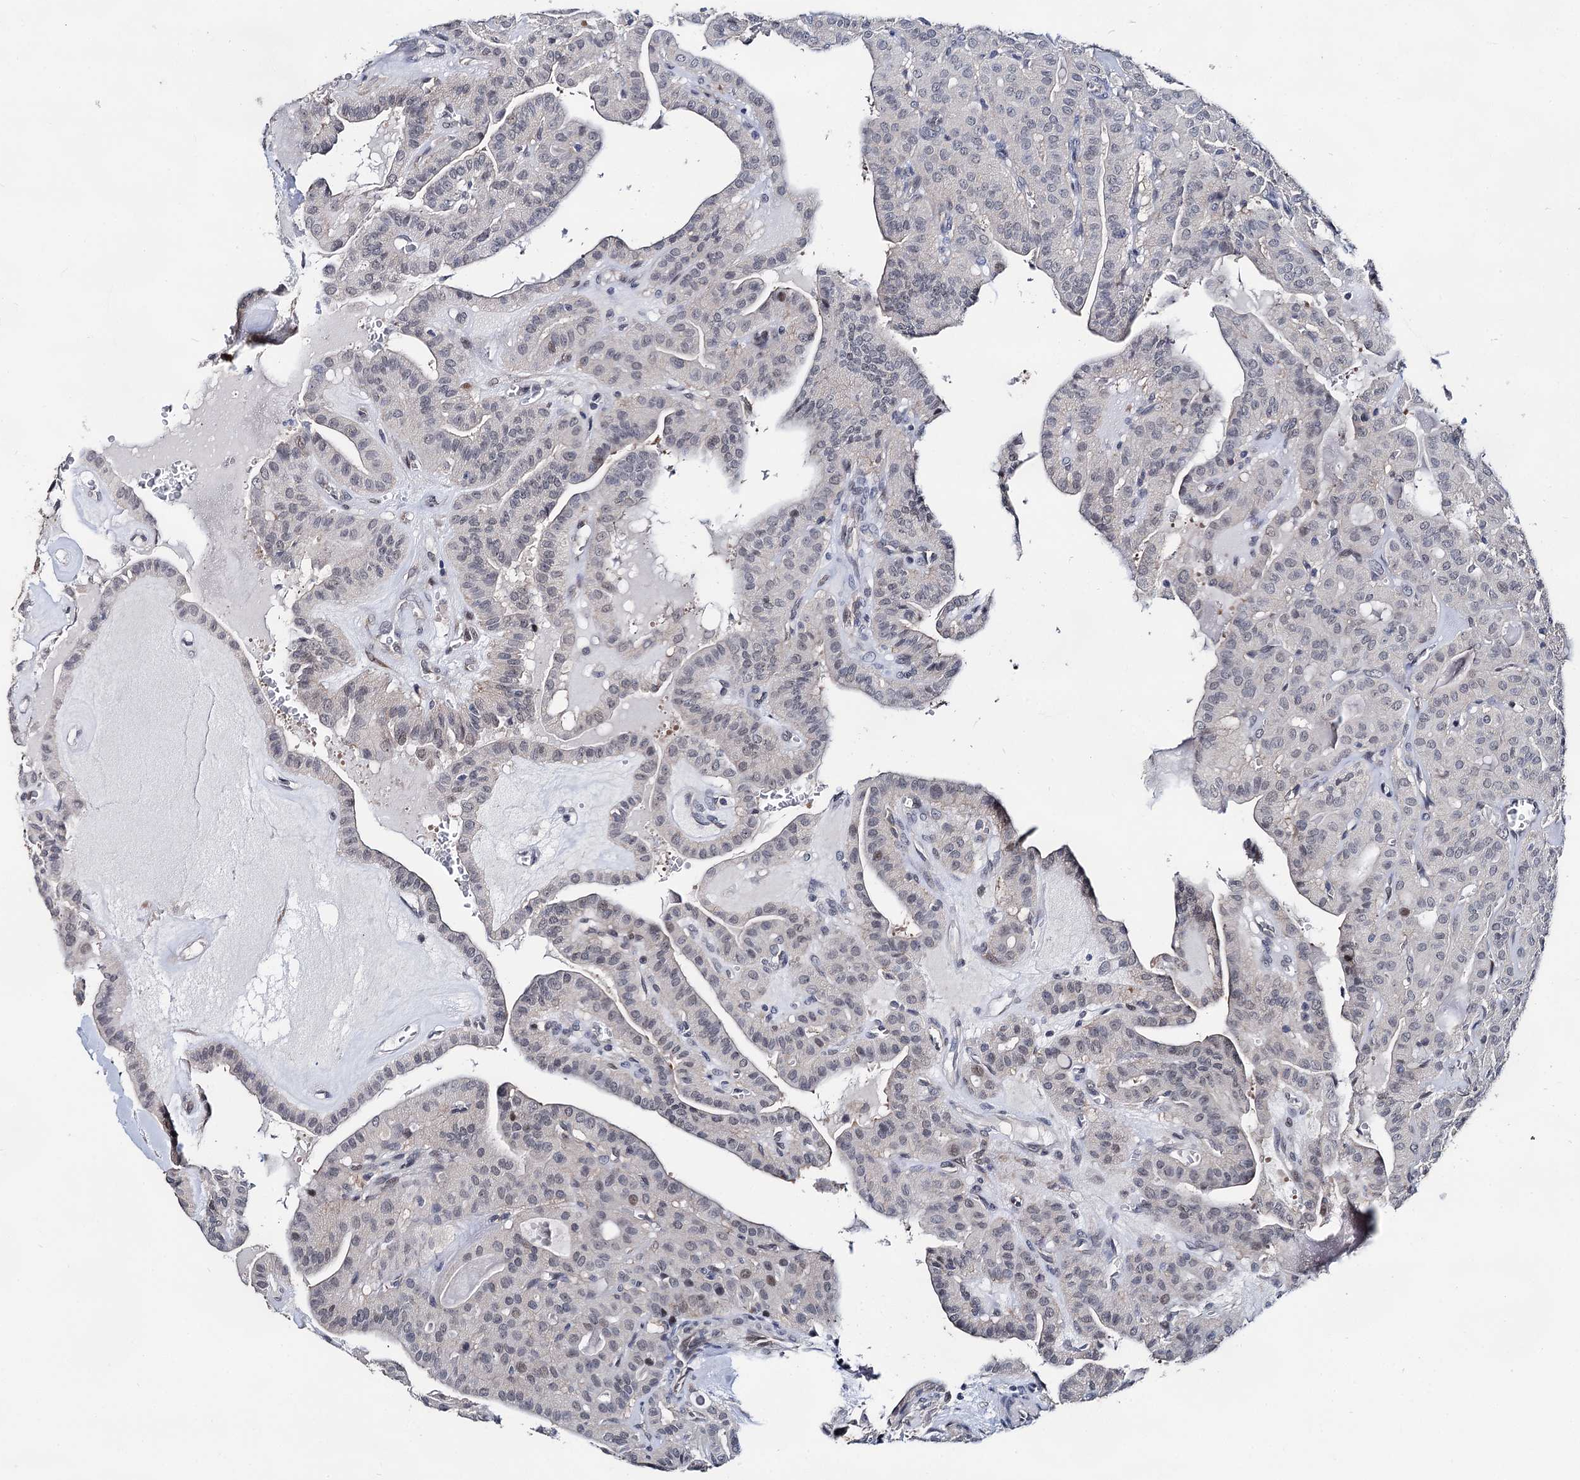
{"staining": {"intensity": "negative", "quantity": "none", "location": "none"}, "tissue": "thyroid cancer", "cell_type": "Tumor cells", "image_type": "cancer", "snomed": [{"axis": "morphology", "description": "Papillary adenocarcinoma, NOS"}, {"axis": "topography", "description": "Thyroid gland"}], "caption": "Immunohistochemistry (IHC) image of neoplastic tissue: human thyroid cancer stained with DAB displays no significant protein staining in tumor cells.", "gene": "CAPRIN2", "patient": {"sex": "male", "age": 52}}